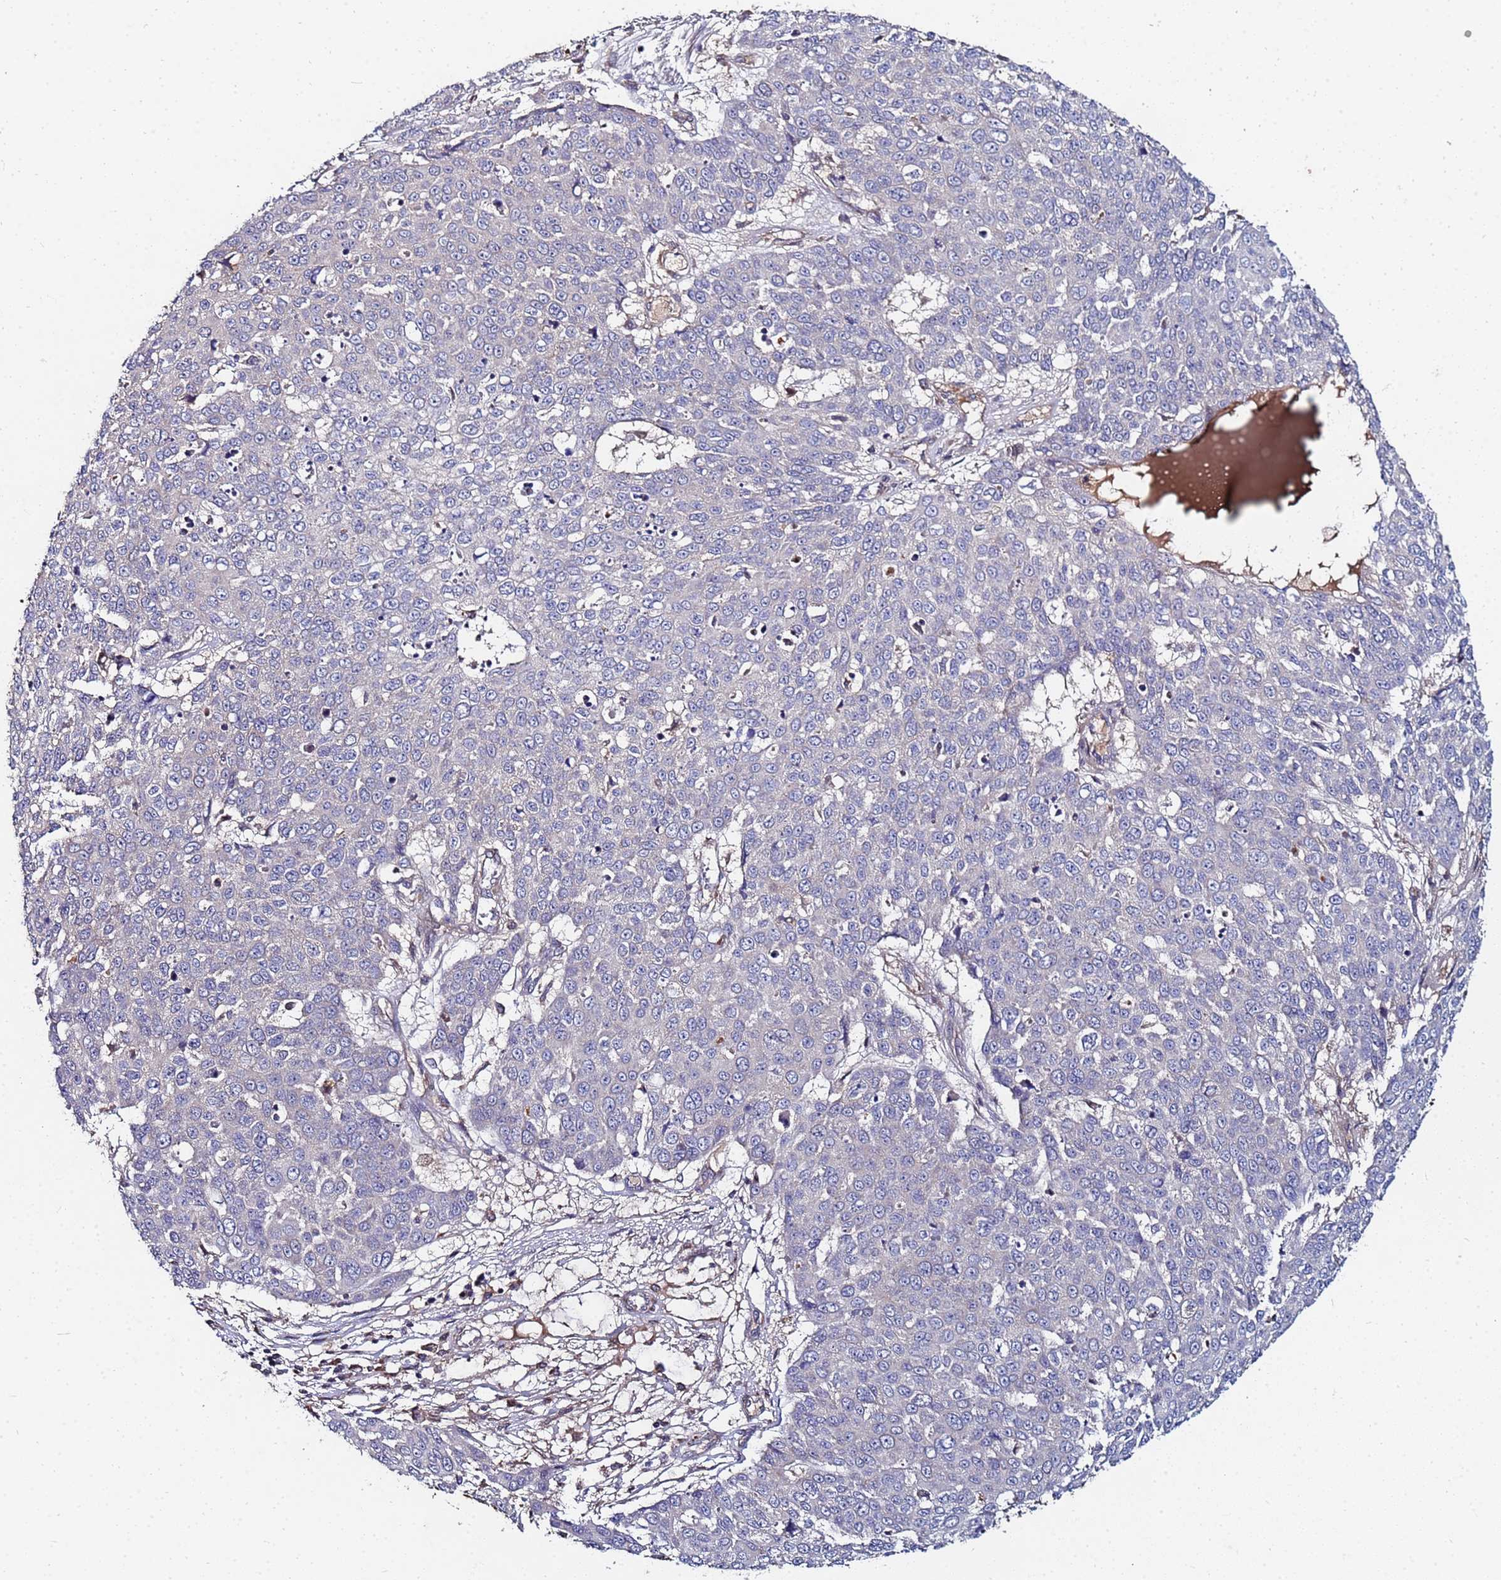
{"staining": {"intensity": "negative", "quantity": "none", "location": "none"}, "tissue": "skin cancer", "cell_type": "Tumor cells", "image_type": "cancer", "snomed": [{"axis": "morphology", "description": "Squamous cell carcinoma, NOS"}, {"axis": "topography", "description": "Skin"}], "caption": "A high-resolution micrograph shows immunohistochemistry staining of skin cancer (squamous cell carcinoma), which exhibits no significant staining in tumor cells. The staining is performed using DAB (3,3'-diaminobenzidine) brown chromogen with nuclei counter-stained in using hematoxylin.", "gene": "C5orf34", "patient": {"sex": "male", "age": 71}}